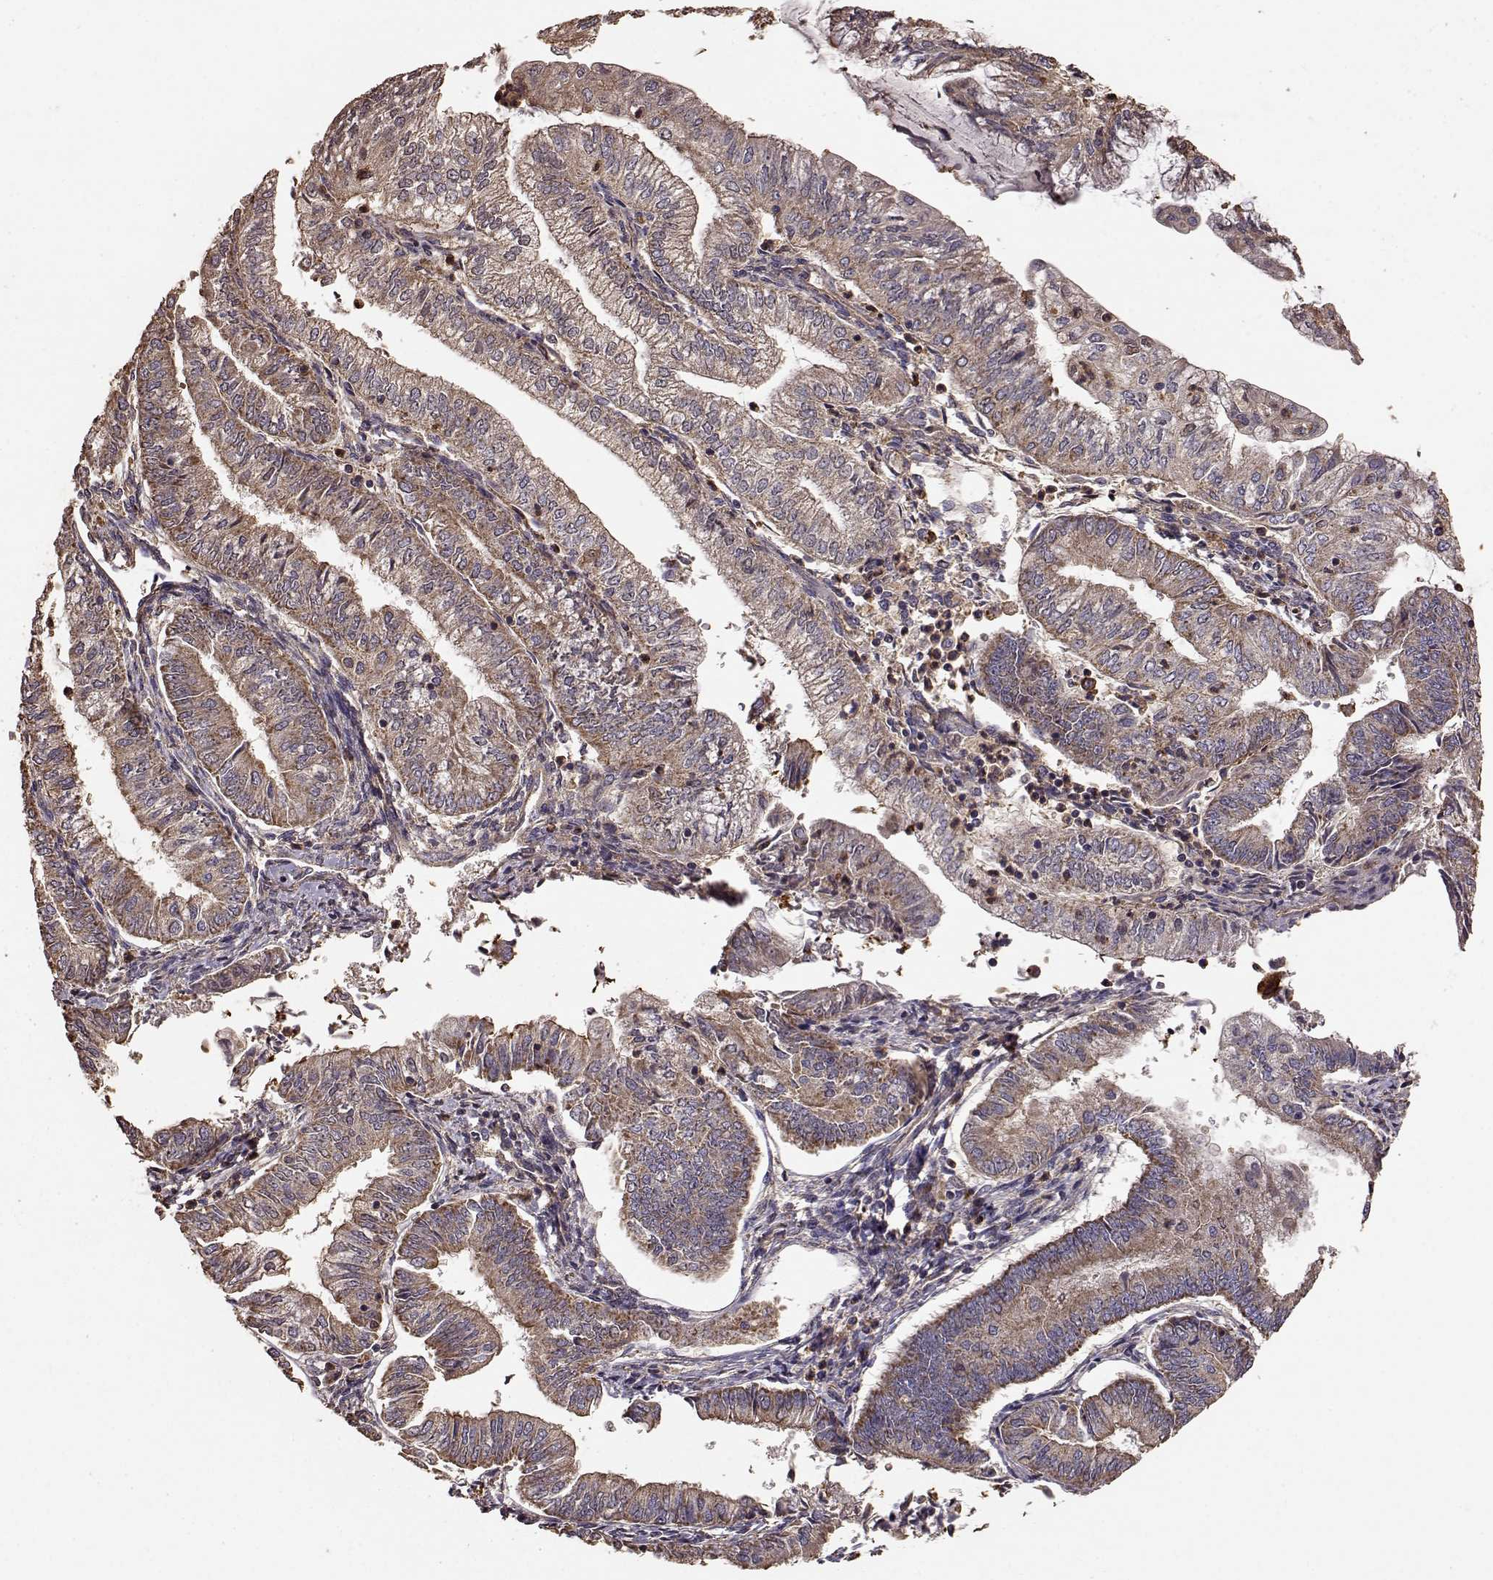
{"staining": {"intensity": "moderate", "quantity": ">75%", "location": "cytoplasmic/membranous"}, "tissue": "endometrial cancer", "cell_type": "Tumor cells", "image_type": "cancer", "snomed": [{"axis": "morphology", "description": "Adenocarcinoma, NOS"}, {"axis": "topography", "description": "Endometrium"}], "caption": "The micrograph exhibits a brown stain indicating the presence of a protein in the cytoplasmic/membranous of tumor cells in endometrial adenocarcinoma.", "gene": "PTGES2", "patient": {"sex": "female", "age": 55}}